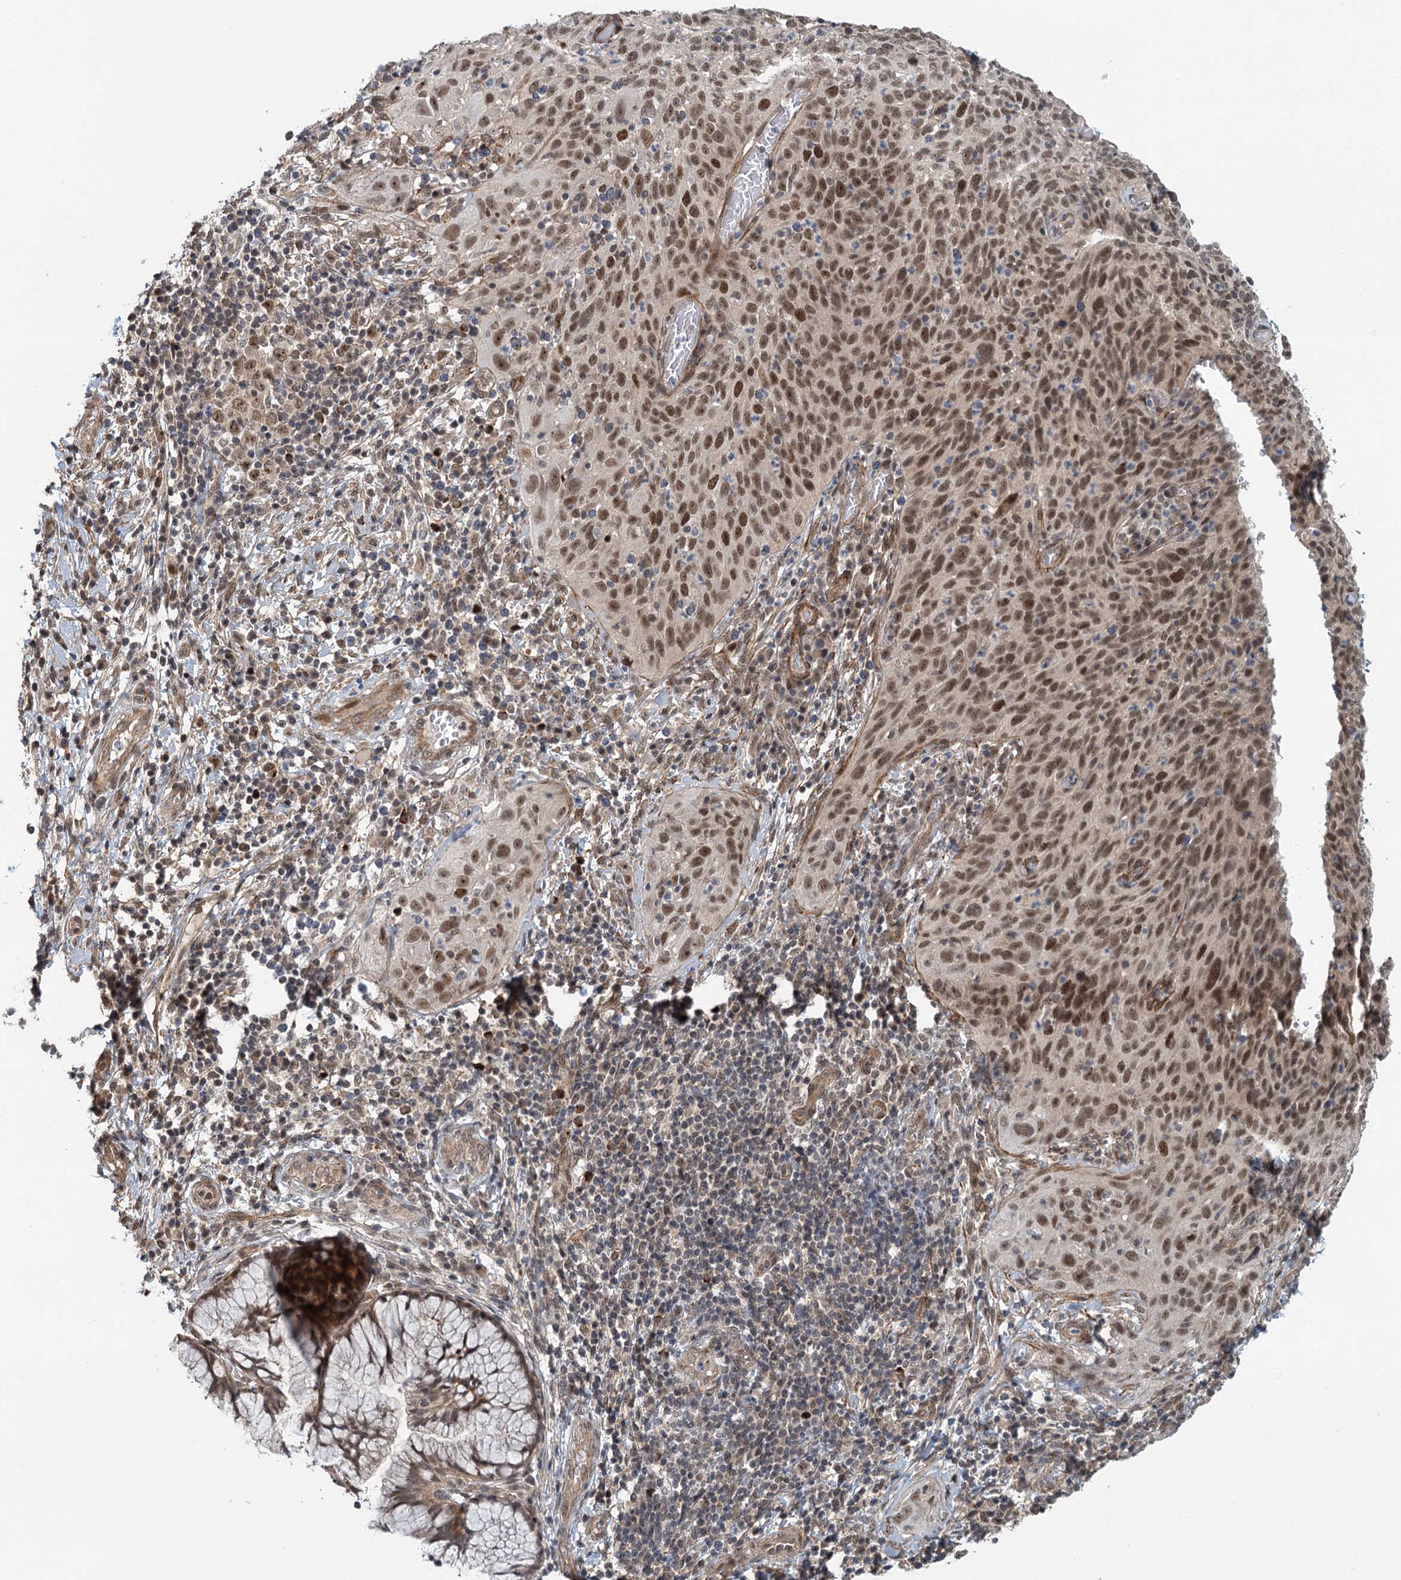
{"staining": {"intensity": "moderate", "quantity": ">75%", "location": "nuclear"}, "tissue": "cervical cancer", "cell_type": "Tumor cells", "image_type": "cancer", "snomed": [{"axis": "morphology", "description": "Squamous cell carcinoma, NOS"}, {"axis": "topography", "description": "Cervix"}], "caption": "Squamous cell carcinoma (cervical) stained with a brown dye reveals moderate nuclear positive staining in approximately >75% of tumor cells.", "gene": "TAS2R42", "patient": {"sex": "female", "age": 31}}